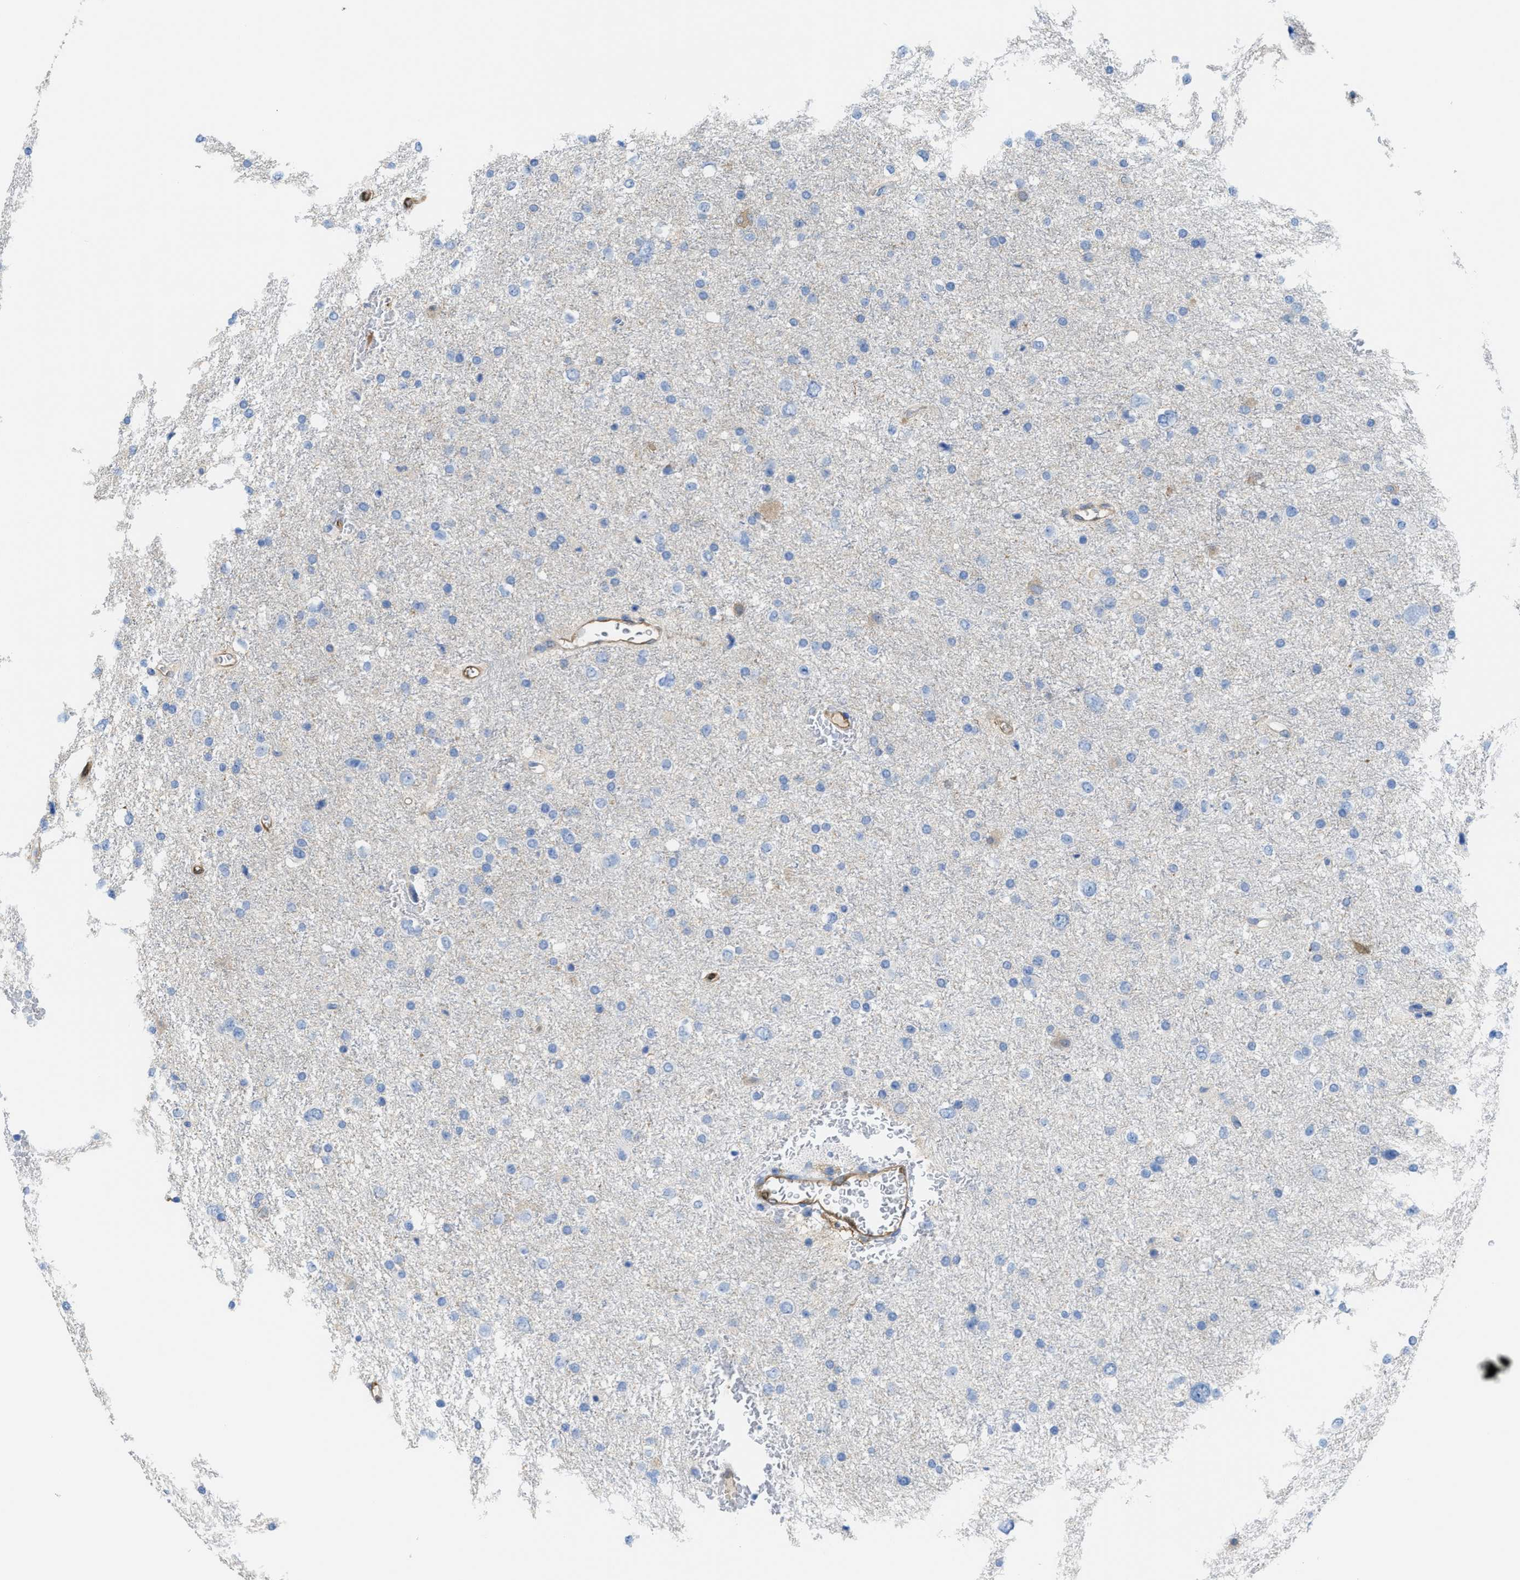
{"staining": {"intensity": "negative", "quantity": "none", "location": "none"}, "tissue": "glioma", "cell_type": "Tumor cells", "image_type": "cancer", "snomed": [{"axis": "morphology", "description": "Glioma, malignant, Low grade"}, {"axis": "topography", "description": "Brain"}], "caption": "There is no significant positivity in tumor cells of malignant glioma (low-grade).", "gene": "ASS1", "patient": {"sex": "female", "age": 37}}